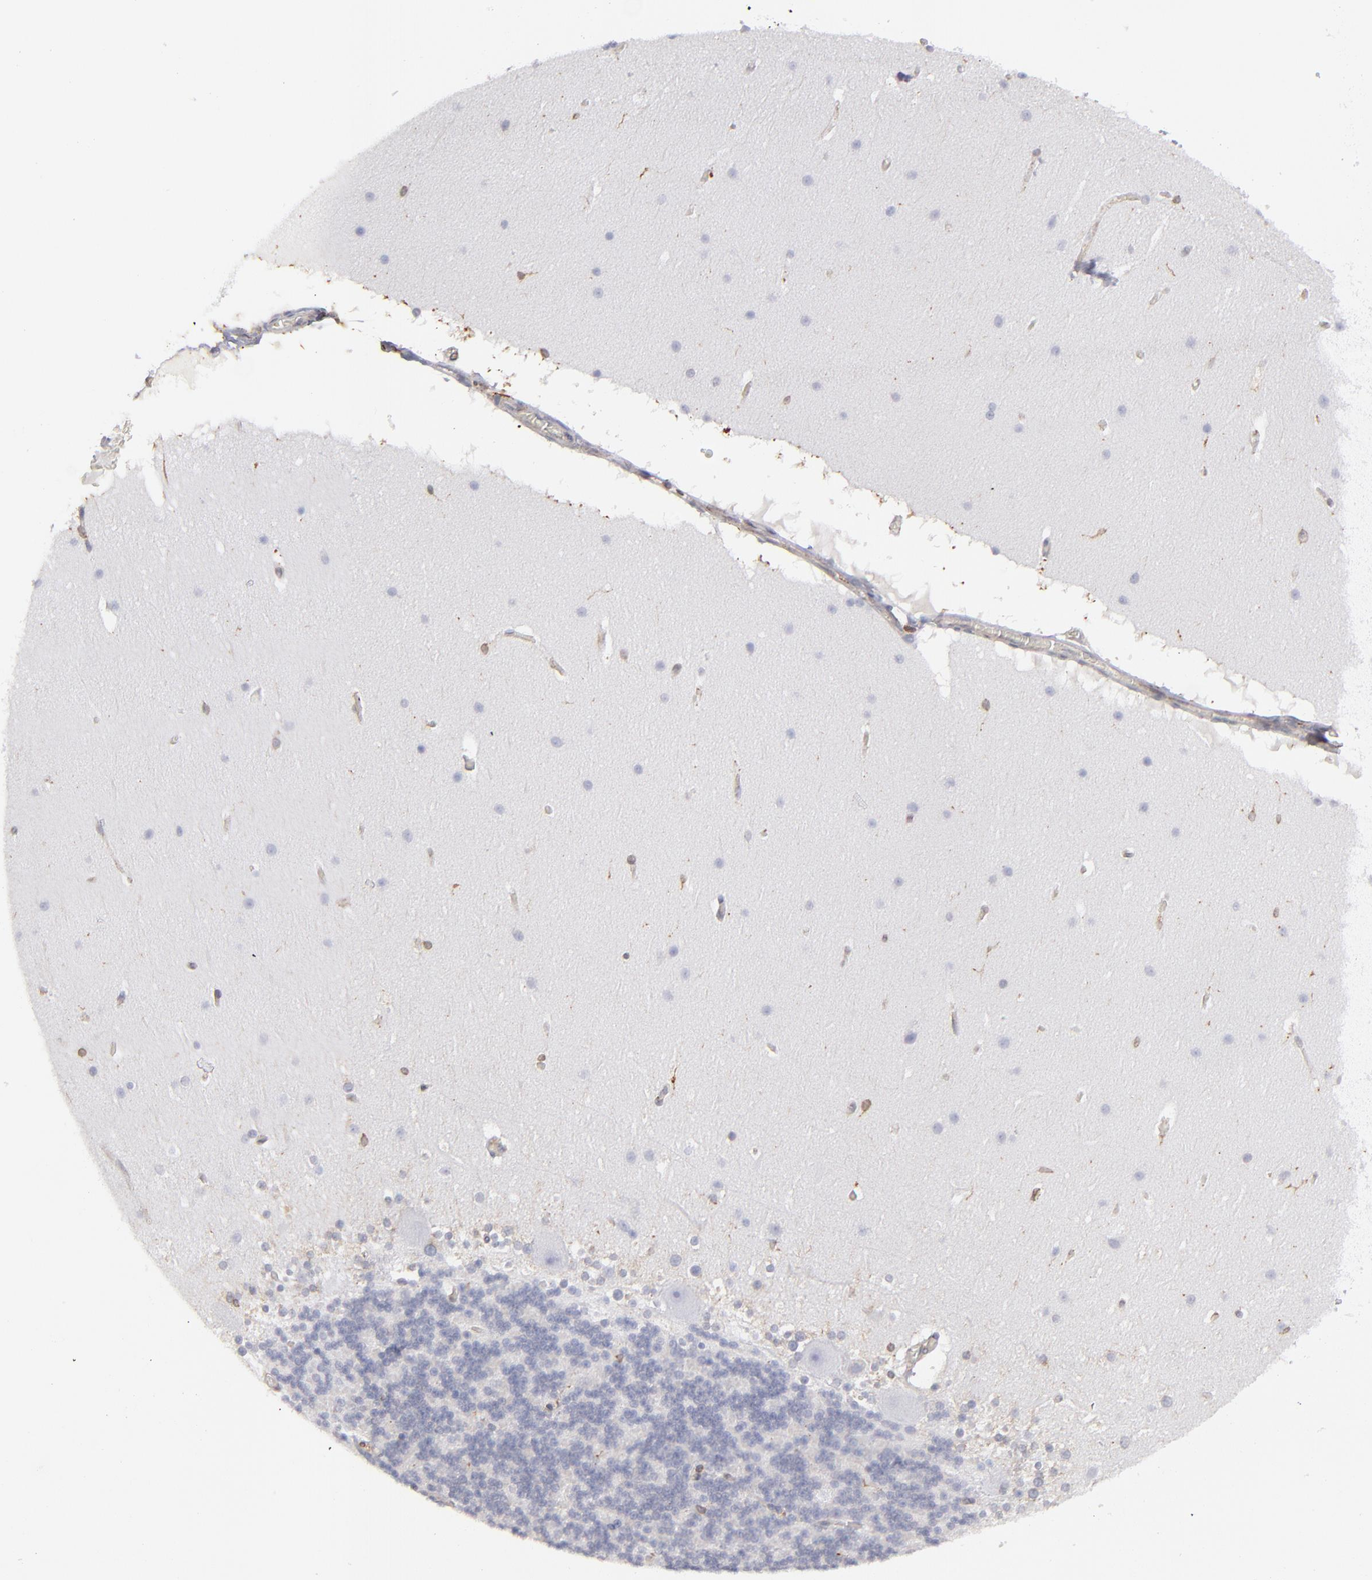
{"staining": {"intensity": "negative", "quantity": "none", "location": "none"}, "tissue": "cerebellum", "cell_type": "Cells in granular layer", "image_type": "normal", "snomed": [{"axis": "morphology", "description": "Normal tissue, NOS"}, {"axis": "topography", "description": "Cerebellum"}], "caption": "This is an IHC micrograph of unremarkable cerebellum. There is no expression in cells in granular layer.", "gene": "TMX1", "patient": {"sex": "female", "age": 19}}